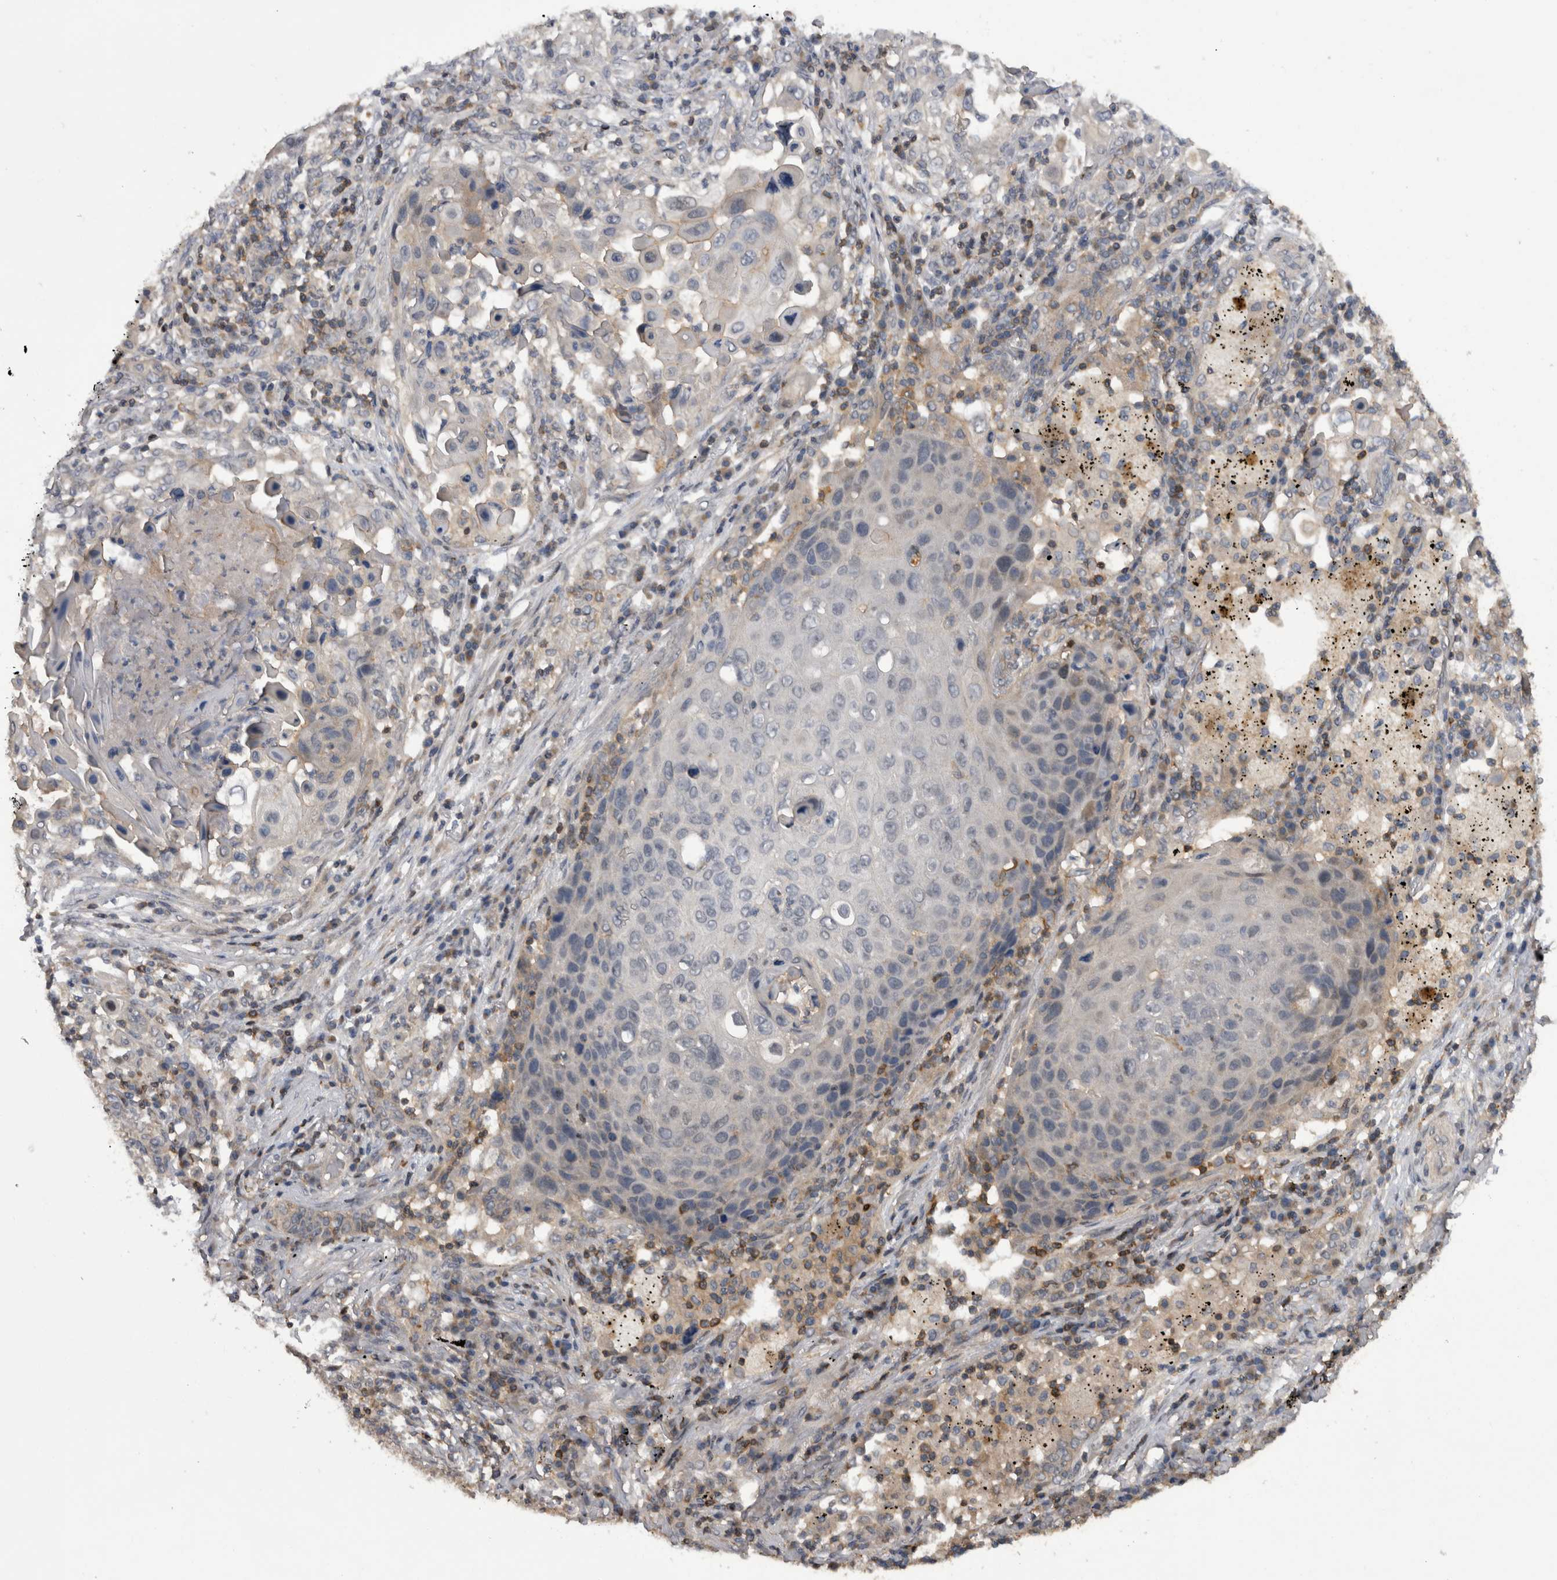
{"staining": {"intensity": "negative", "quantity": "none", "location": "none"}, "tissue": "lung cancer", "cell_type": "Tumor cells", "image_type": "cancer", "snomed": [{"axis": "morphology", "description": "Squamous cell carcinoma, NOS"}, {"axis": "topography", "description": "Lung"}], "caption": "IHC of human squamous cell carcinoma (lung) demonstrates no expression in tumor cells.", "gene": "NFATC2", "patient": {"sex": "female", "age": 63}}